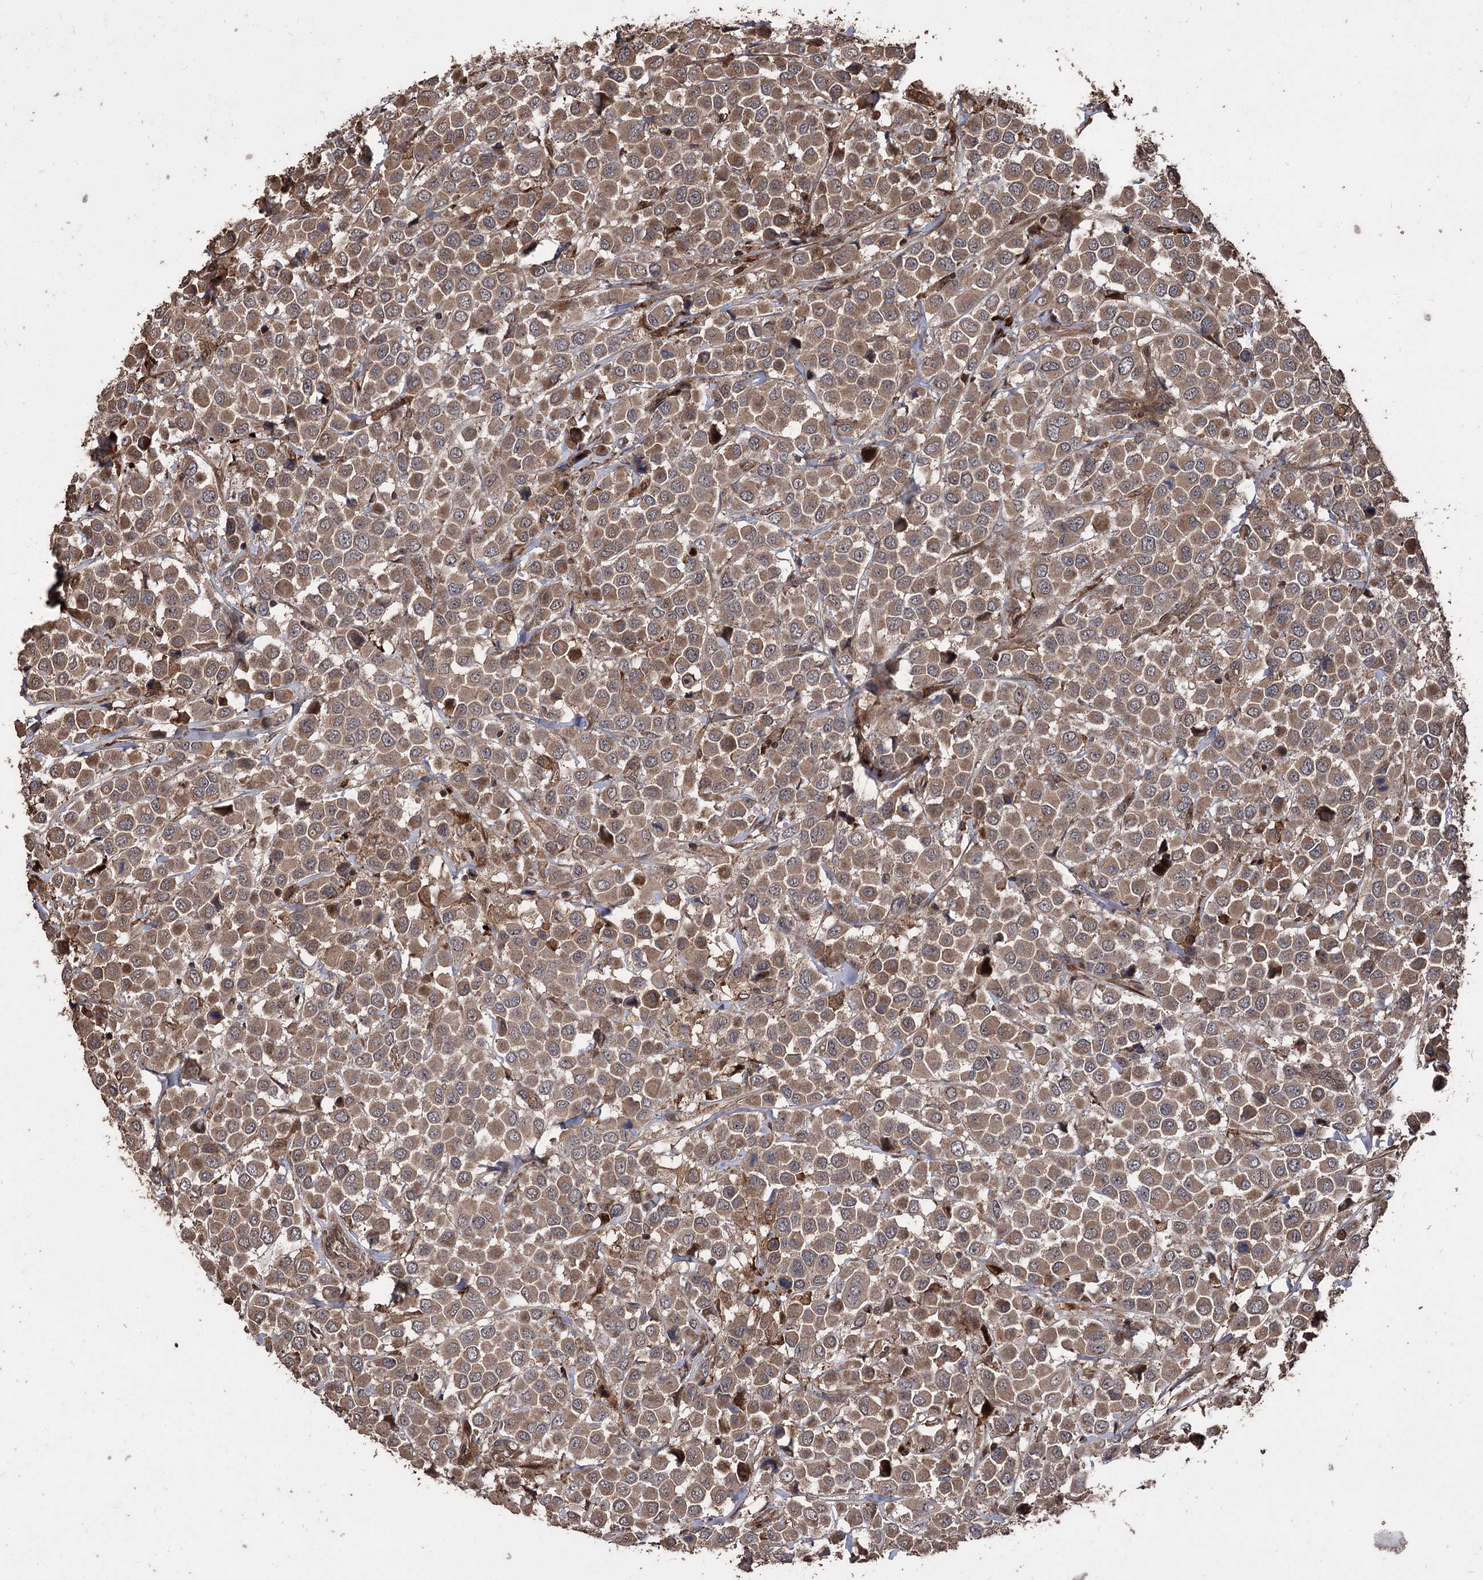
{"staining": {"intensity": "moderate", "quantity": ">75%", "location": "cytoplasmic/membranous"}, "tissue": "breast cancer", "cell_type": "Tumor cells", "image_type": "cancer", "snomed": [{"axis": "morphology", "description": "Duct carcinoma"}, {"axis": "topography", "description": "Breast"}], "caption": "A photomicrograph of infiltrating ductal carcinoma (breast) stained for a protein demonstrates moderate cytoplasmic/membranous brown staining in tumor cells.", "gene": "RASSF3", "patient": {"sex": "female", "age": 61}}